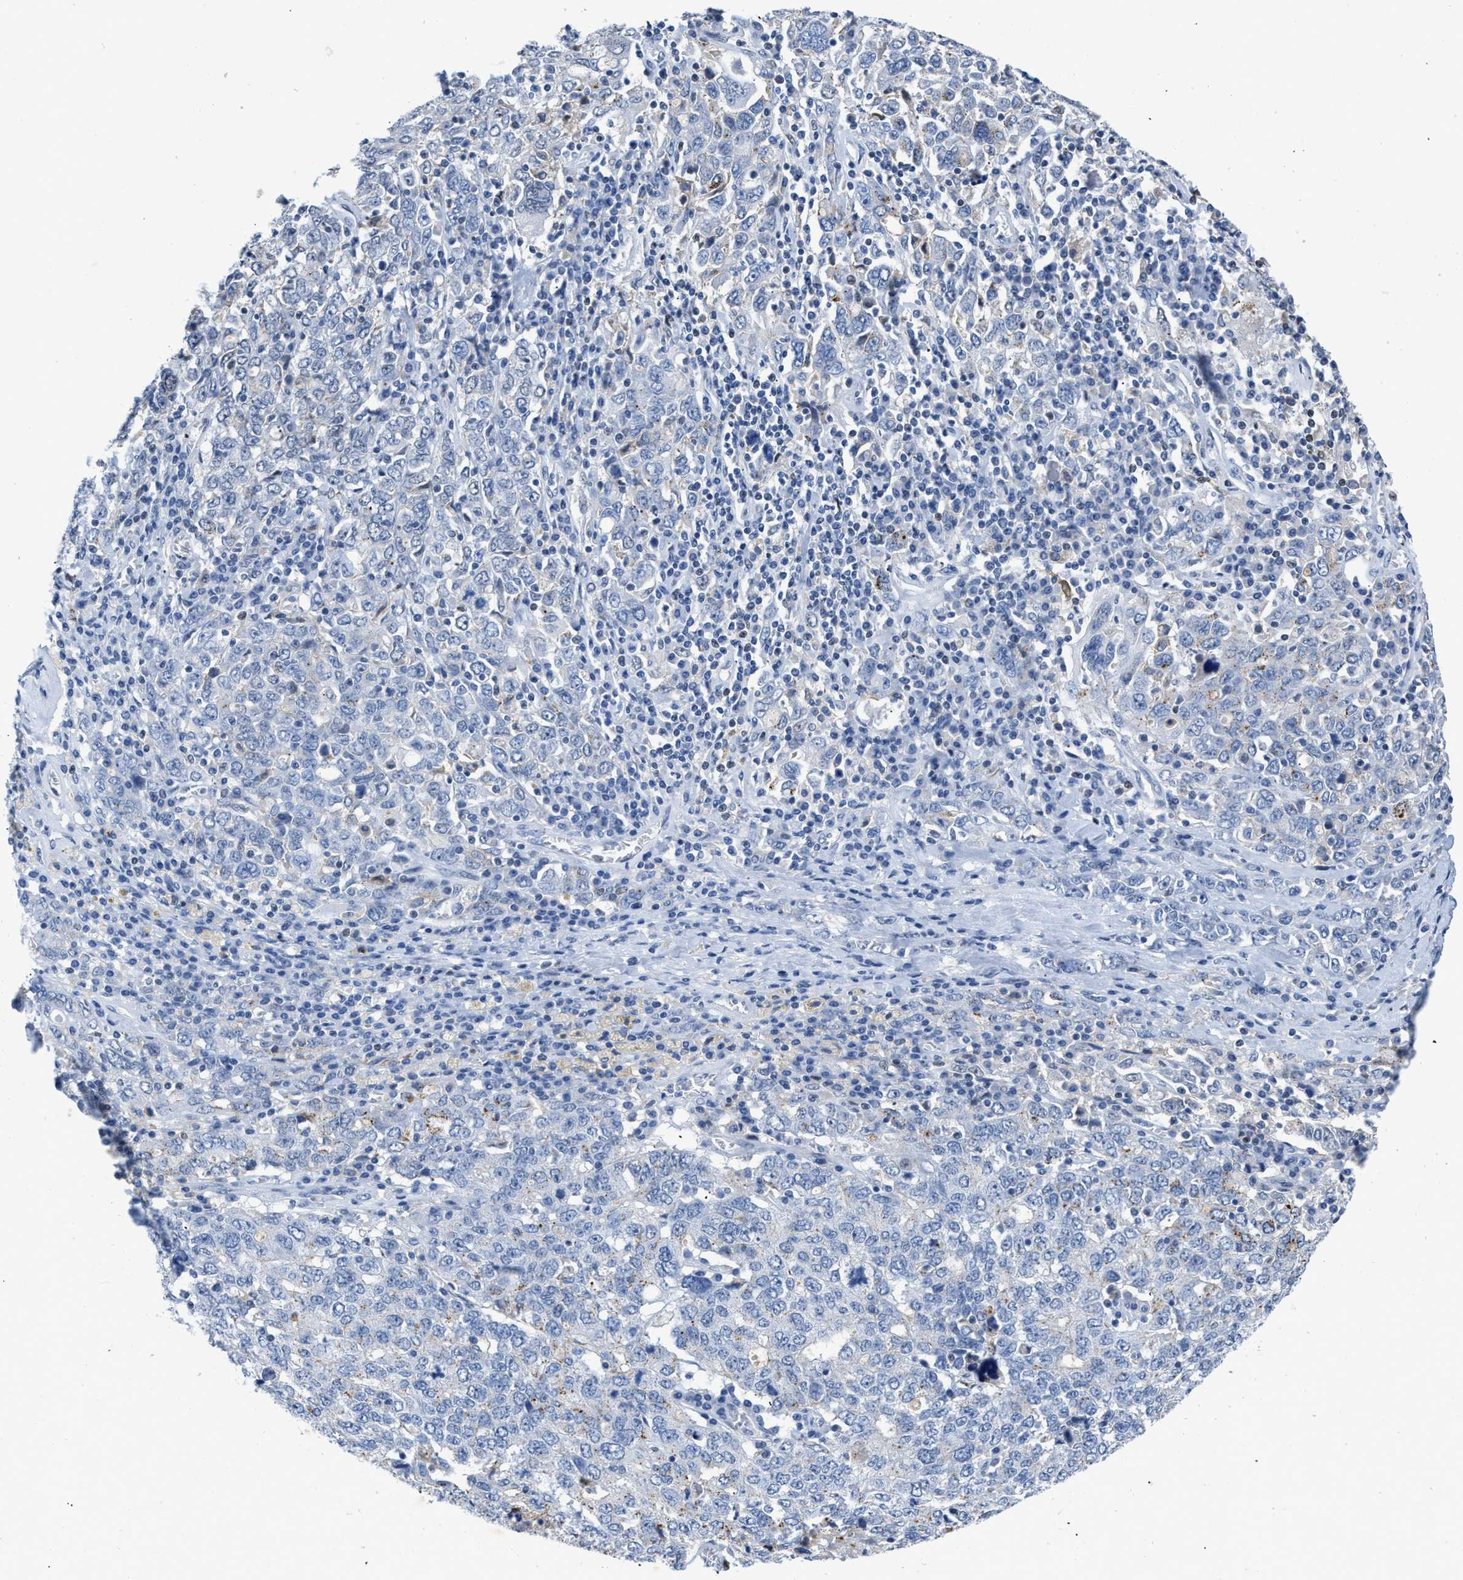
{"staining": {"intensity": "negative", "quantity": "none", "location": "none"}, "tissue": "ovarian cancer", "cell_type": "Tumor cells", "image_type": "cancer", "snomed": [{"axis": "morphology", "description": "Carcinoma, endometroid"}, {"axis": "topography", "description": "Ovary"}], "caption": "Tumor cells are negative for protein expression in human ovarian cancer (endometroid carcinoma).", "gene": "BOLL", "patient": {"sex": "female", "age": 62}}